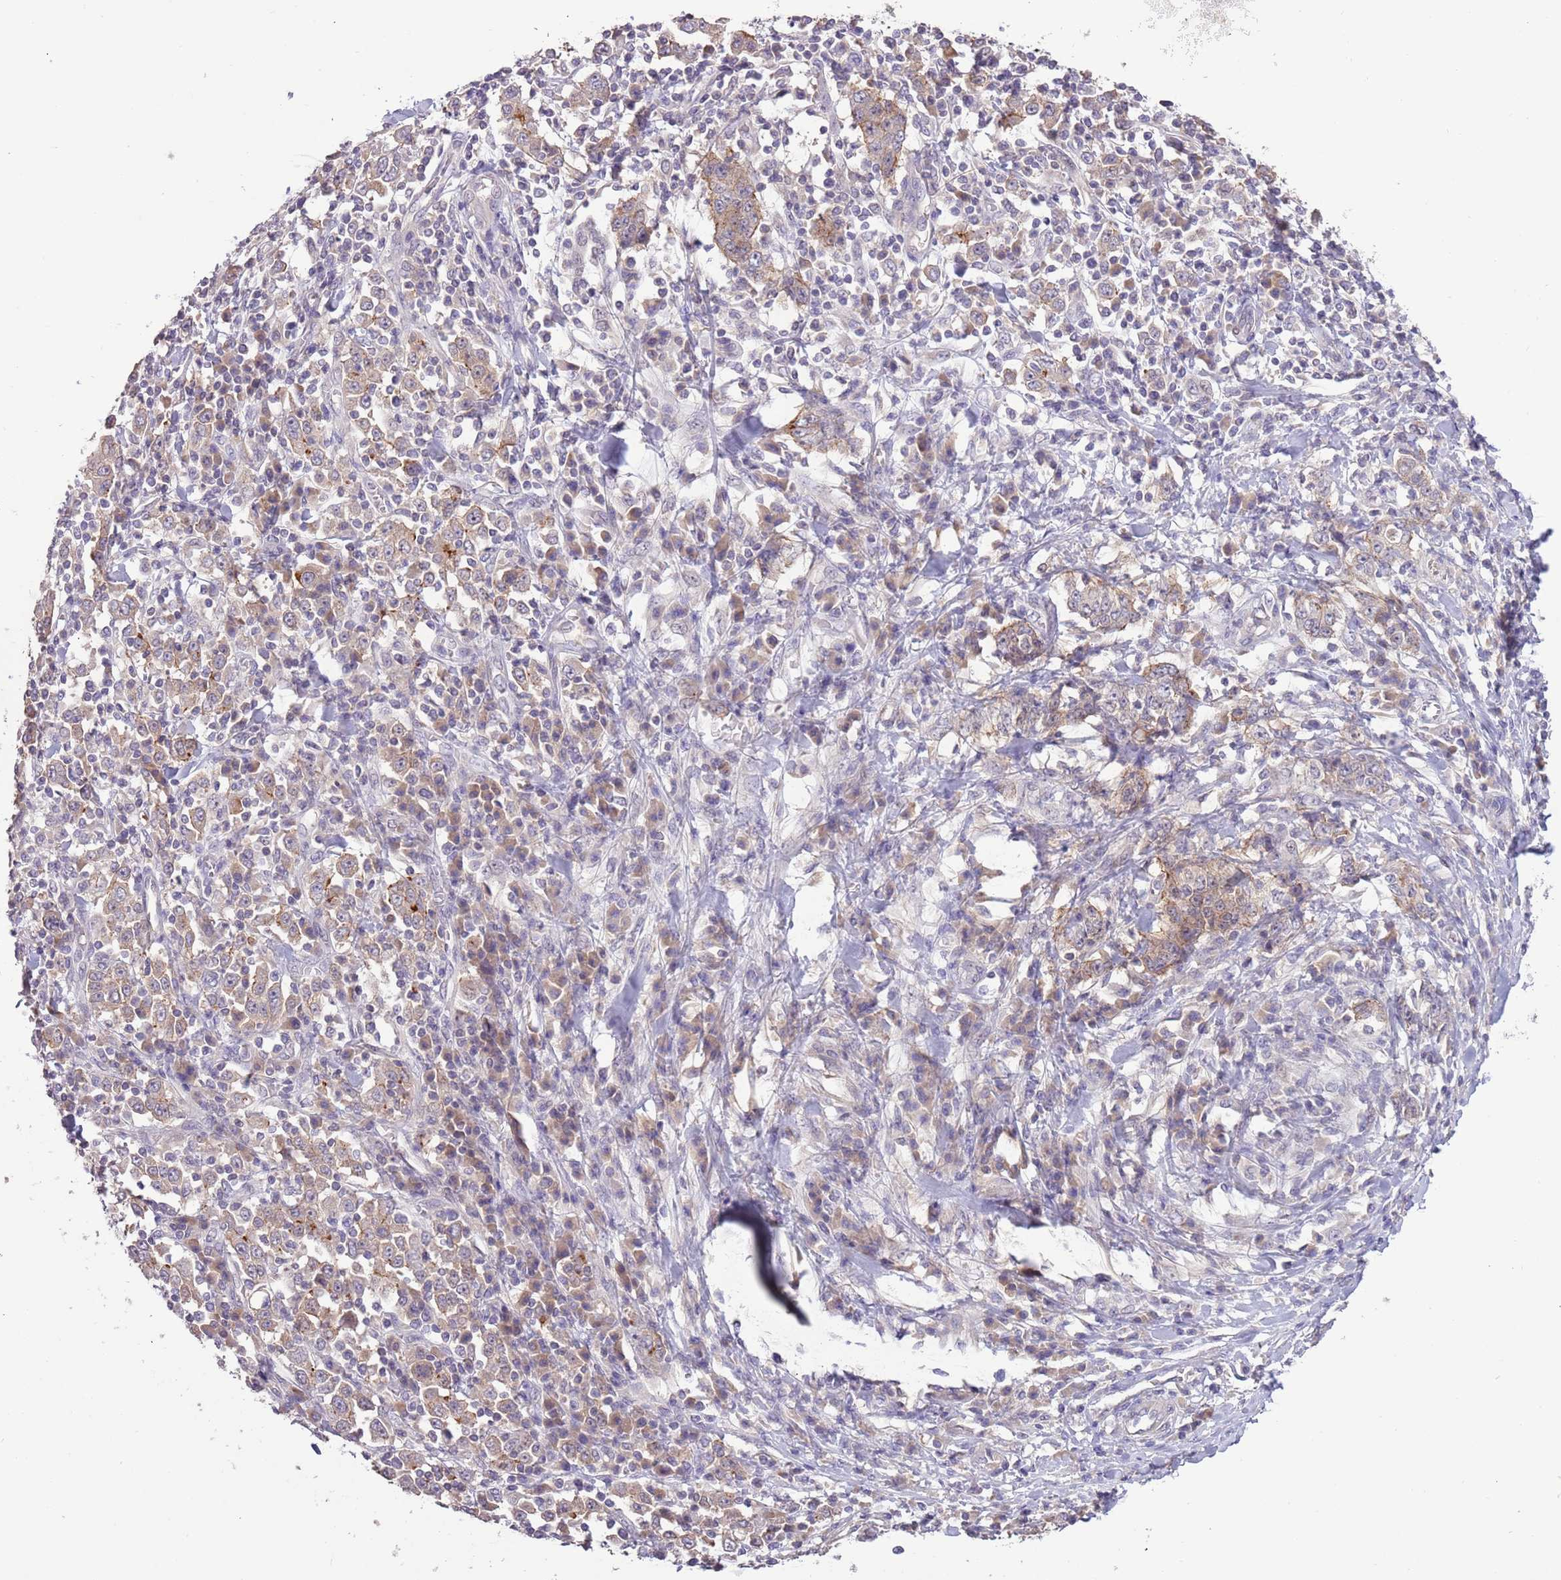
{"staining": {"intensity": "weak", "quantity": ">75%", "location": "cytoplasmic/membranous"}, "tissue": "stomach cancer", "cell_type": "Tumor cells", "image_type": "cancer", "snomed": [{"axis": "morphology", "description": "Normal tissue, NOS"}, {"axis": "morphology", "description": "Adenocarcinoma, NOS"}, {"axis": "topography", "description": "Stomach, upper"}, {"axis": "topography", "description": "Stomach"}], "caption": "Protein staining displays weak cytoplasmic/membranous staining in about >75% of tumor cells in stomach cancer.", "gene": "SHROOM3", "patient": {"sex": "male", "age": 59}}